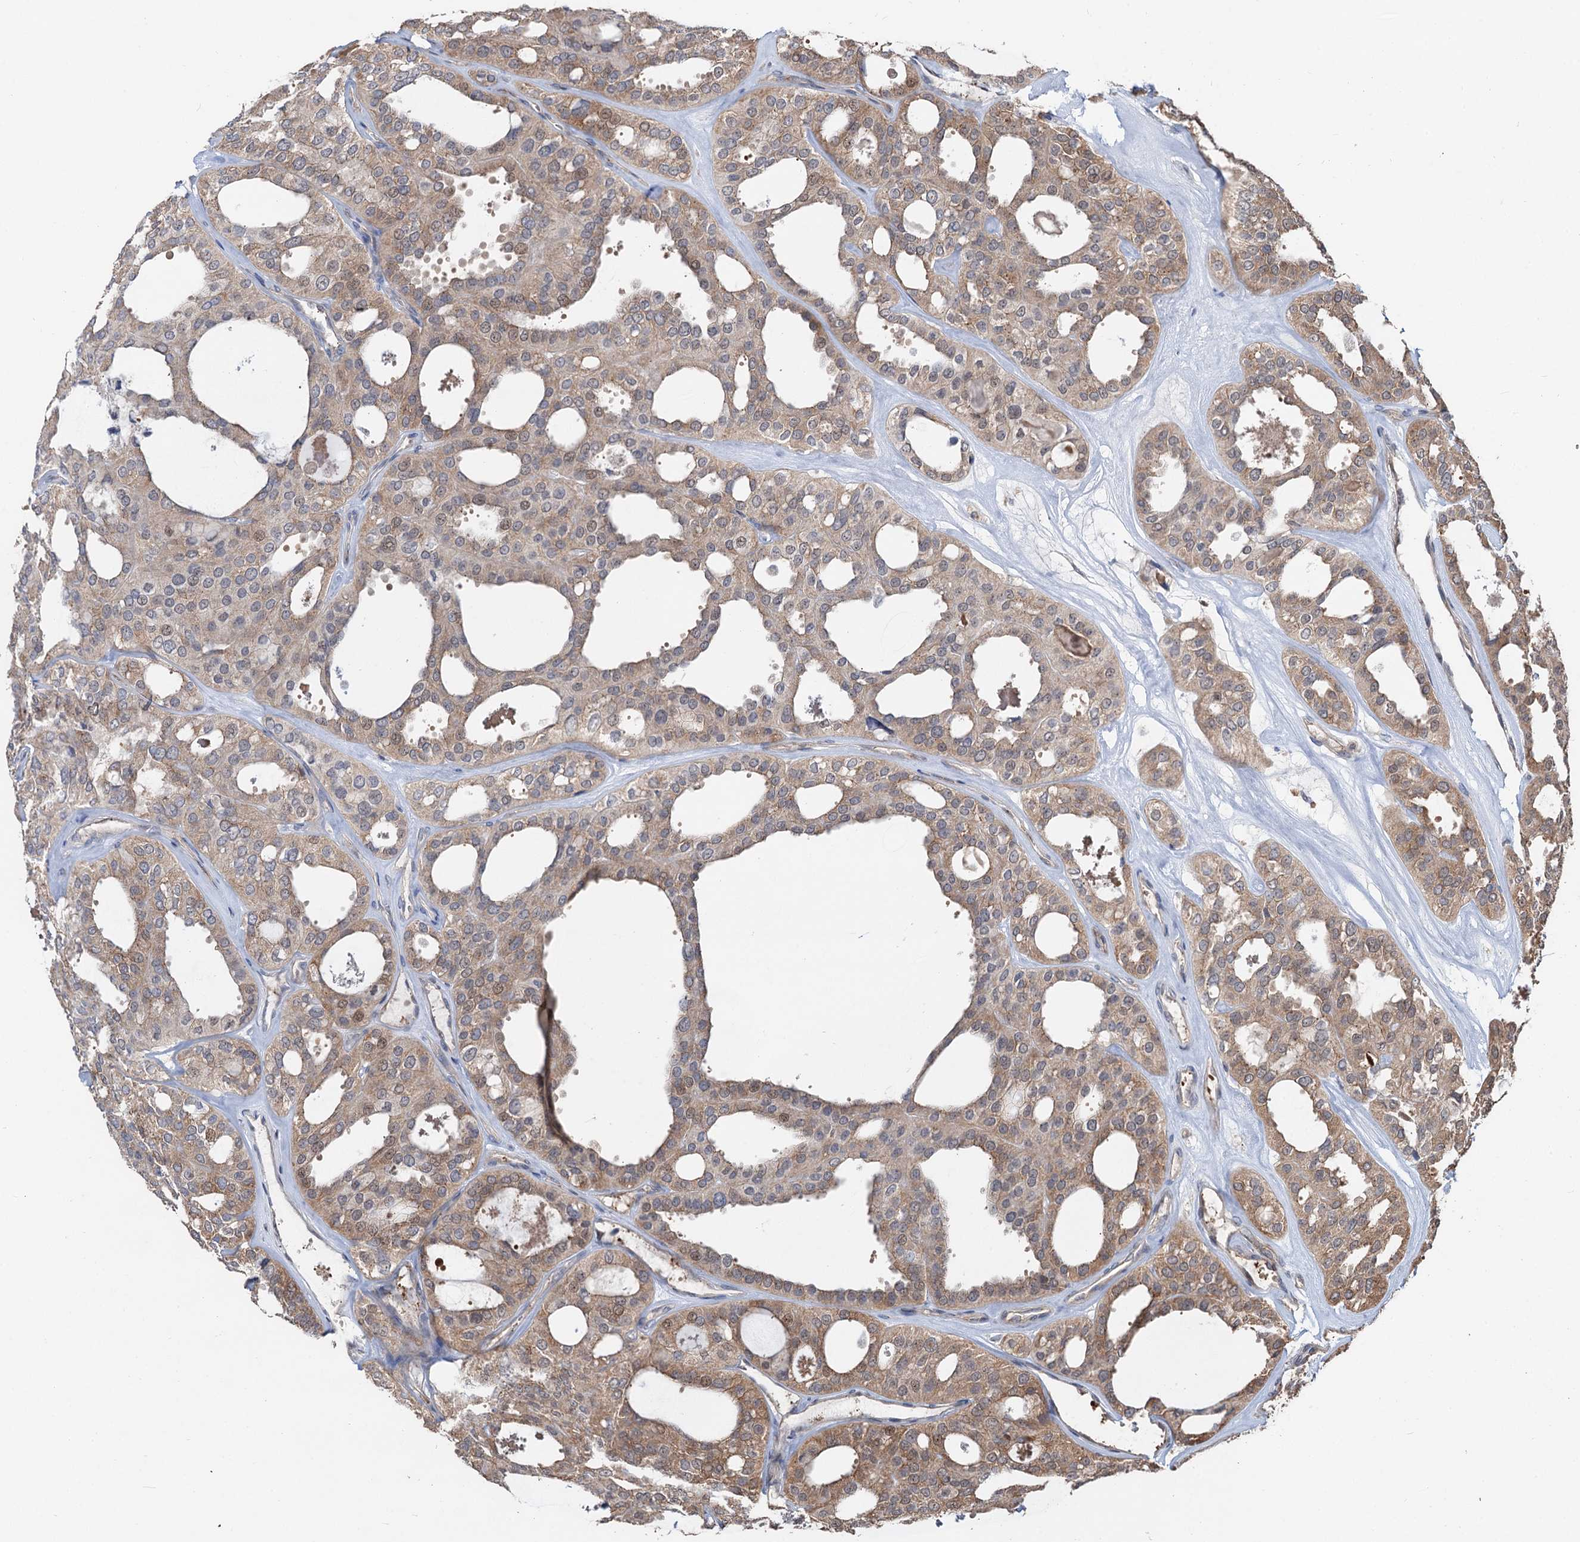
{"staining": {"intensity": "weak", "quantity": "25%-75%", "location": "cytoplasmic/membranous"}, "tissue": "thyroid cancer", "cell_type": "Tumor cells", "image_type": "cancer", "snomed": [{"axis": "morphology", "description": "Follicular adenoma carcinoma, NOS"}, {"axis": "topography", "description": "Thyroid gland"}], "caption": "Follicular adenoma carcinoma (thyroid) was stained to show a protein in brown. There is low levels of weak cytoplasmic/membranous positivity in about 25%-75% of tumor cells. The staining is performed using DAB brown chromogen to label protein expression. The nuclei are counter-stained blue using hematoxylin.", "gene": "DEXI", "patient": {"sex": "male", "age": 75}}